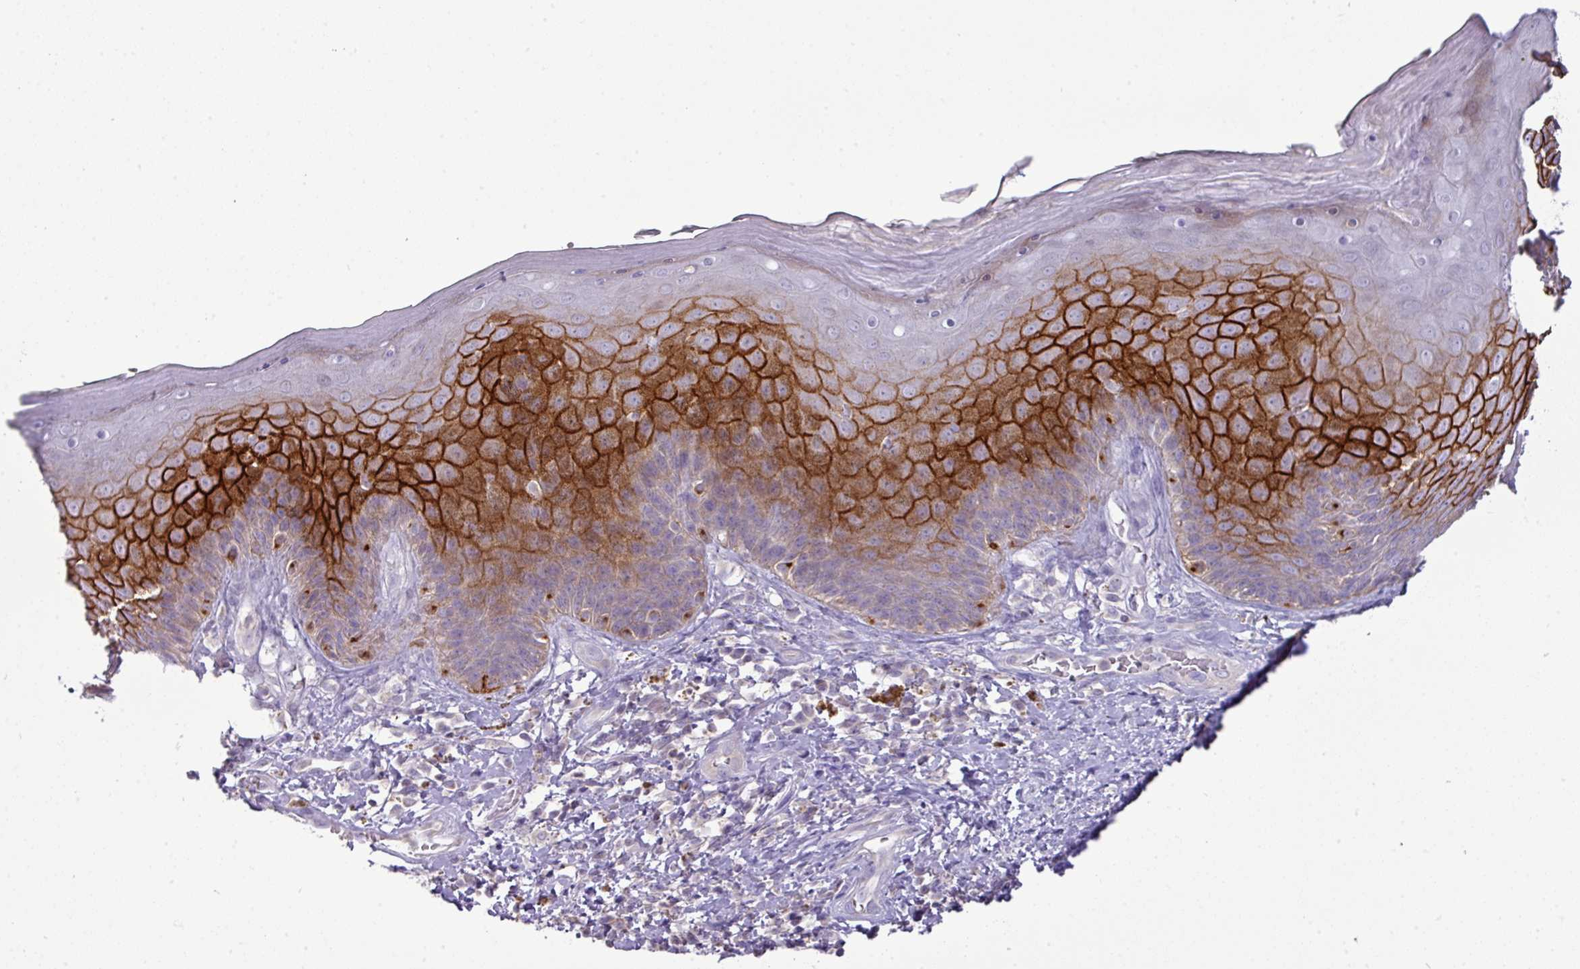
{"staining": {"intensity": "strong", "quantity": "25%-75%", "location": "cytoplasmic/membranous"}, "tissue": "skin", "cell_type": "Epidermal cells", "image_type": "normal", "snomed": [{"axis": "morphology", "description": "Normal tissue, NOS"}, {"axis": "topography", "description": "Anal"}, {"axis": "topography", "description": "Peripheral nerve tissue"}], "caption": "DAB immunohistochemical staining of benign skin reveals strong cytoplasmic/membranous protein staining in approximately 25%-75% of epidermal cells. (DAB IHC with brightfield microscopy, high magnification).", "gene": "TRAPPC1", "patient": {"sex": "male", "age": 53}}